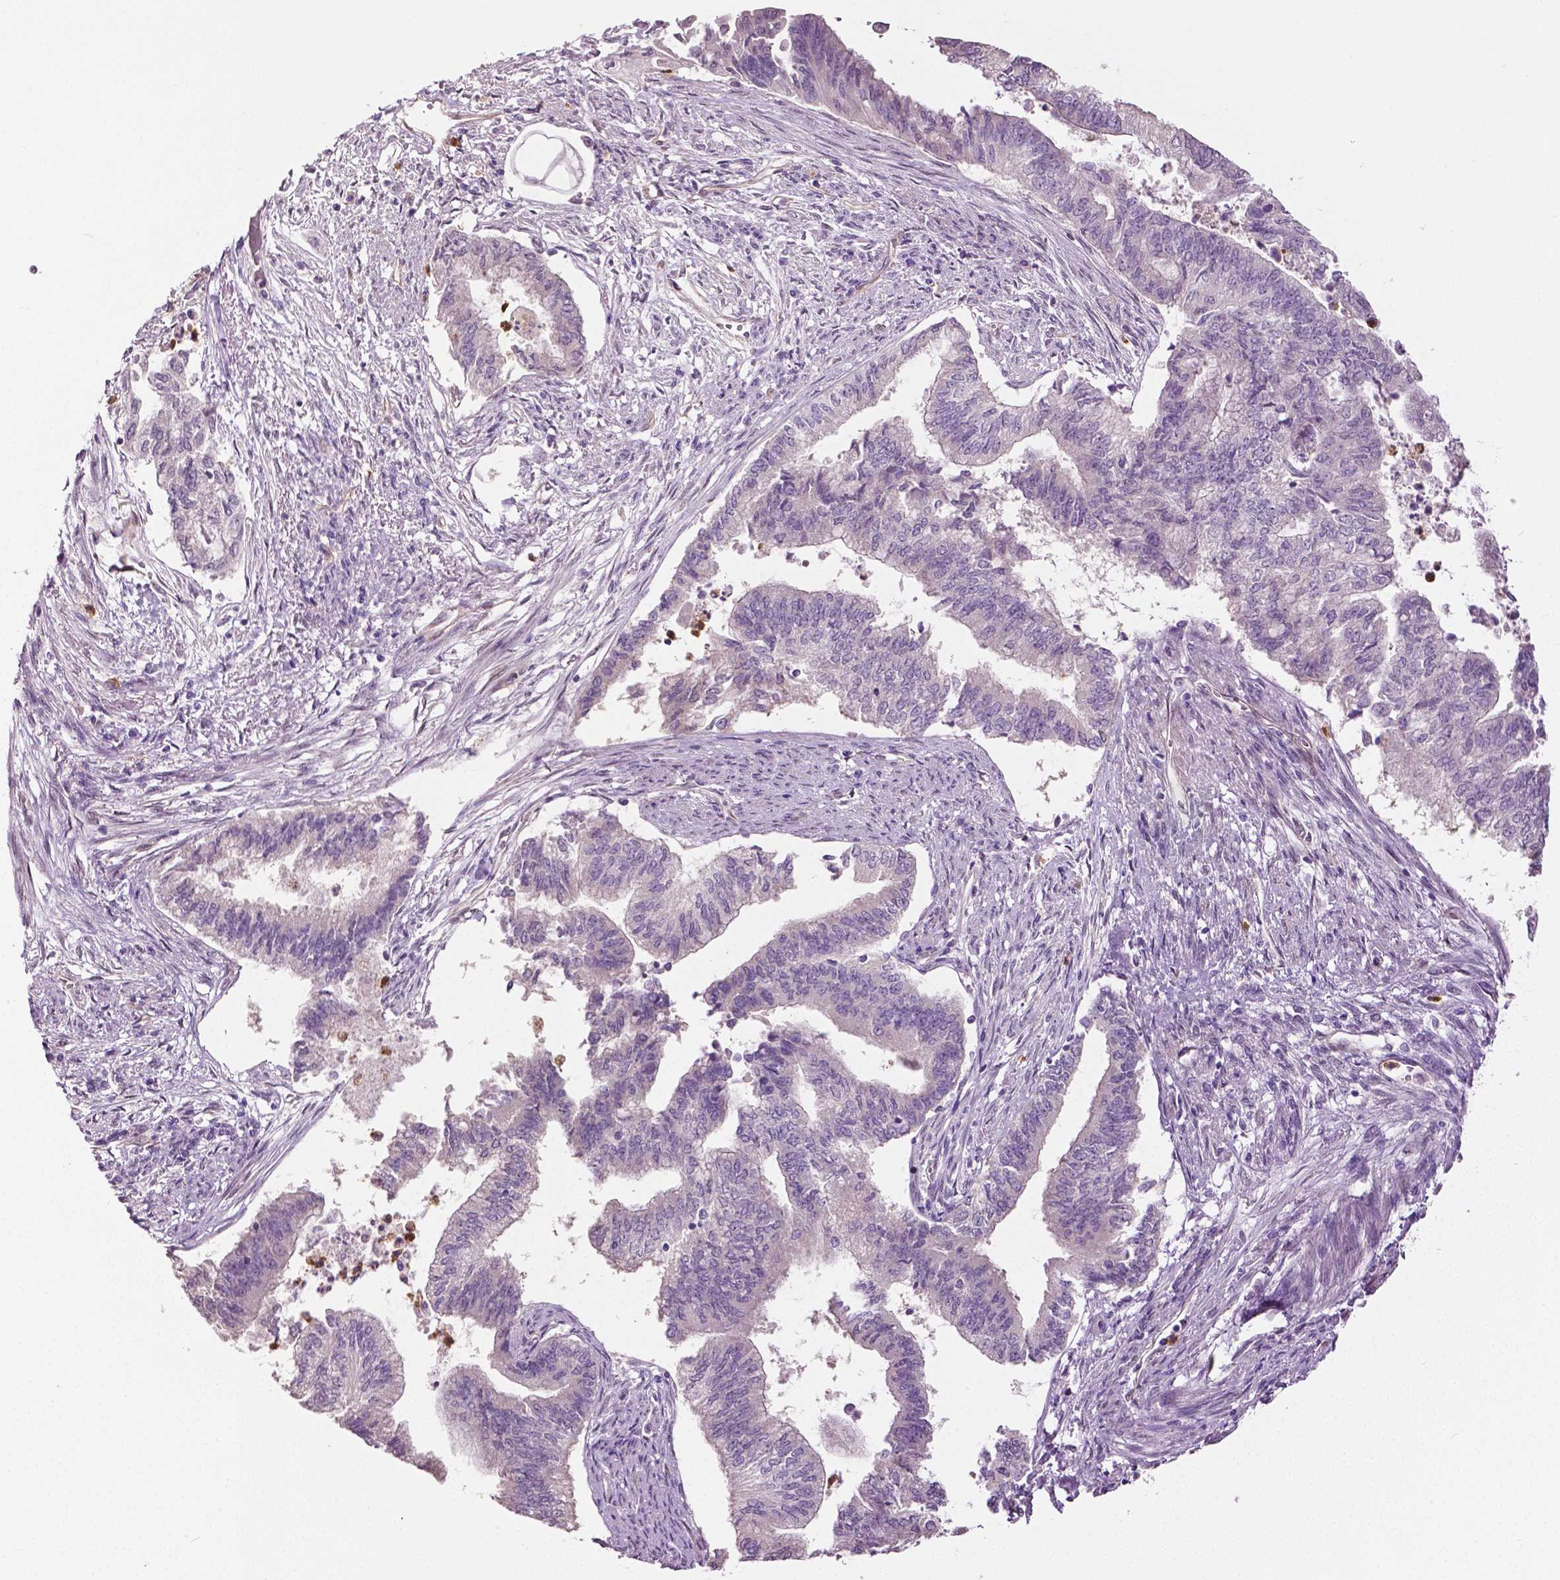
{"staining": {"intensity": "negative", "quantity": "none", "location": "none"}, "tissue": "endometrial cancer", "cell_type": "Tumor cells", "image_type": "cancer", "snomed": [{"axis": "morphology", "description": "Adenocarcinoma, NOS"}, {"axis": "topography", "description": "Endometrium"}], "caption": "Adenocarcinoma (endometrial) was stained to show a protein in brown. There is no significant staining in tumor cells.", "gene": "PTPN5", "patient": {"sex": "female", "age": 65}}